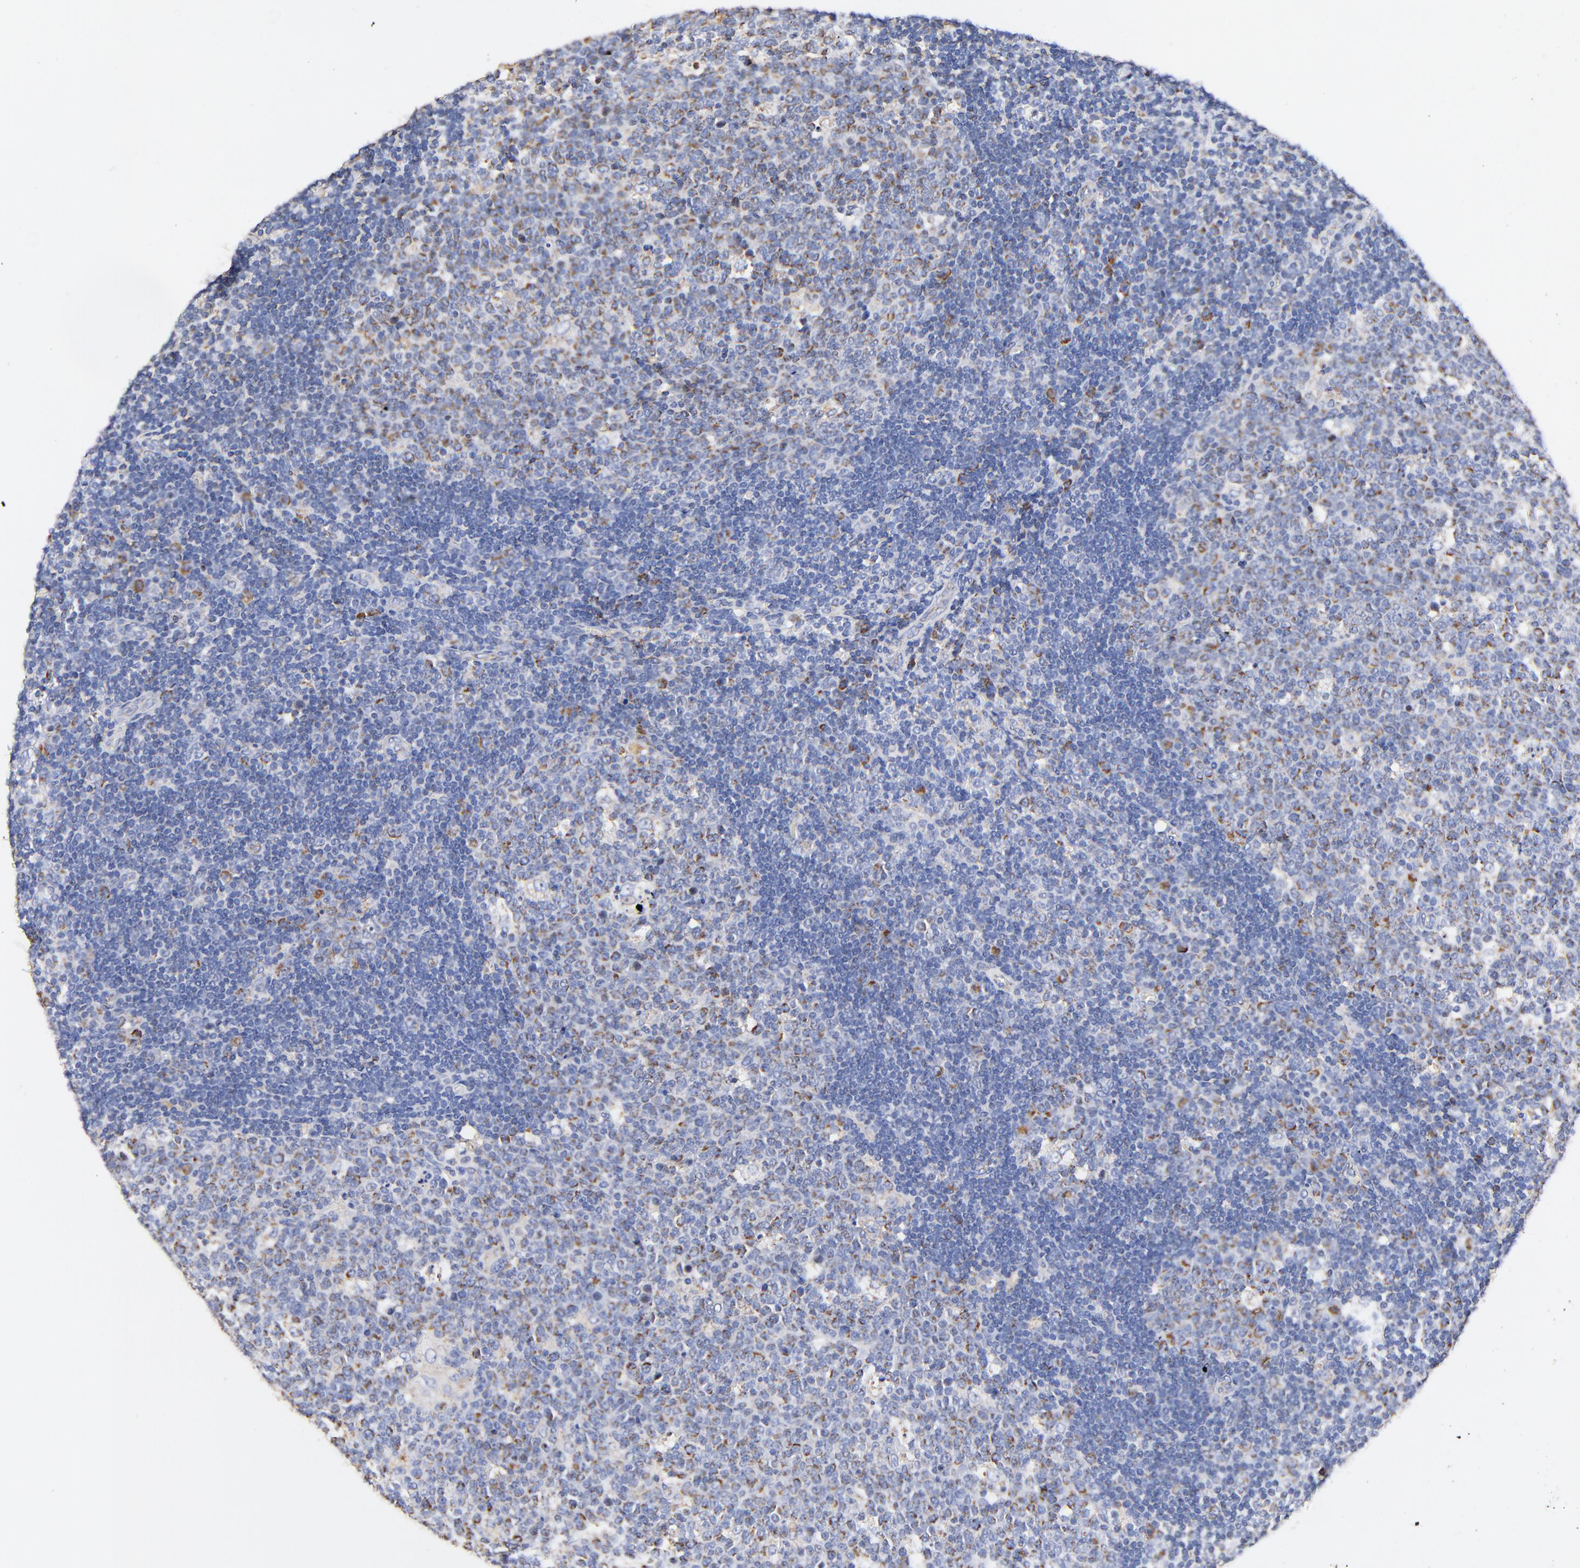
{"staining": {"intensity": "moderate", "quantity": "25%-75%", "location": "cytoplasmic/membranous"}, "tissue": "lymph node", "cell_type": "Germinal center cells", "image_type": "normal", "snomed": [{"axis": "morphology", "description": "Normal tissue, NOS"}, {"axis": "topography", "description": "Lymph node"}, {"axis": "topography", "description": "Salivary gland"}], "caption": "Germinal center cells display medium levels of moderate cytoplasmic/membranous positivity in about 25%-75% of cells in unremarkable lymph node. The staining is performed using DAB (3,3'-diaminobenzidine) brown chromogen to label protein expression. The nuclei are counter-stained blue using hematoxylin.", "gene": "ATP5F1D", "patient": {"sex": "male", "age": 8}}